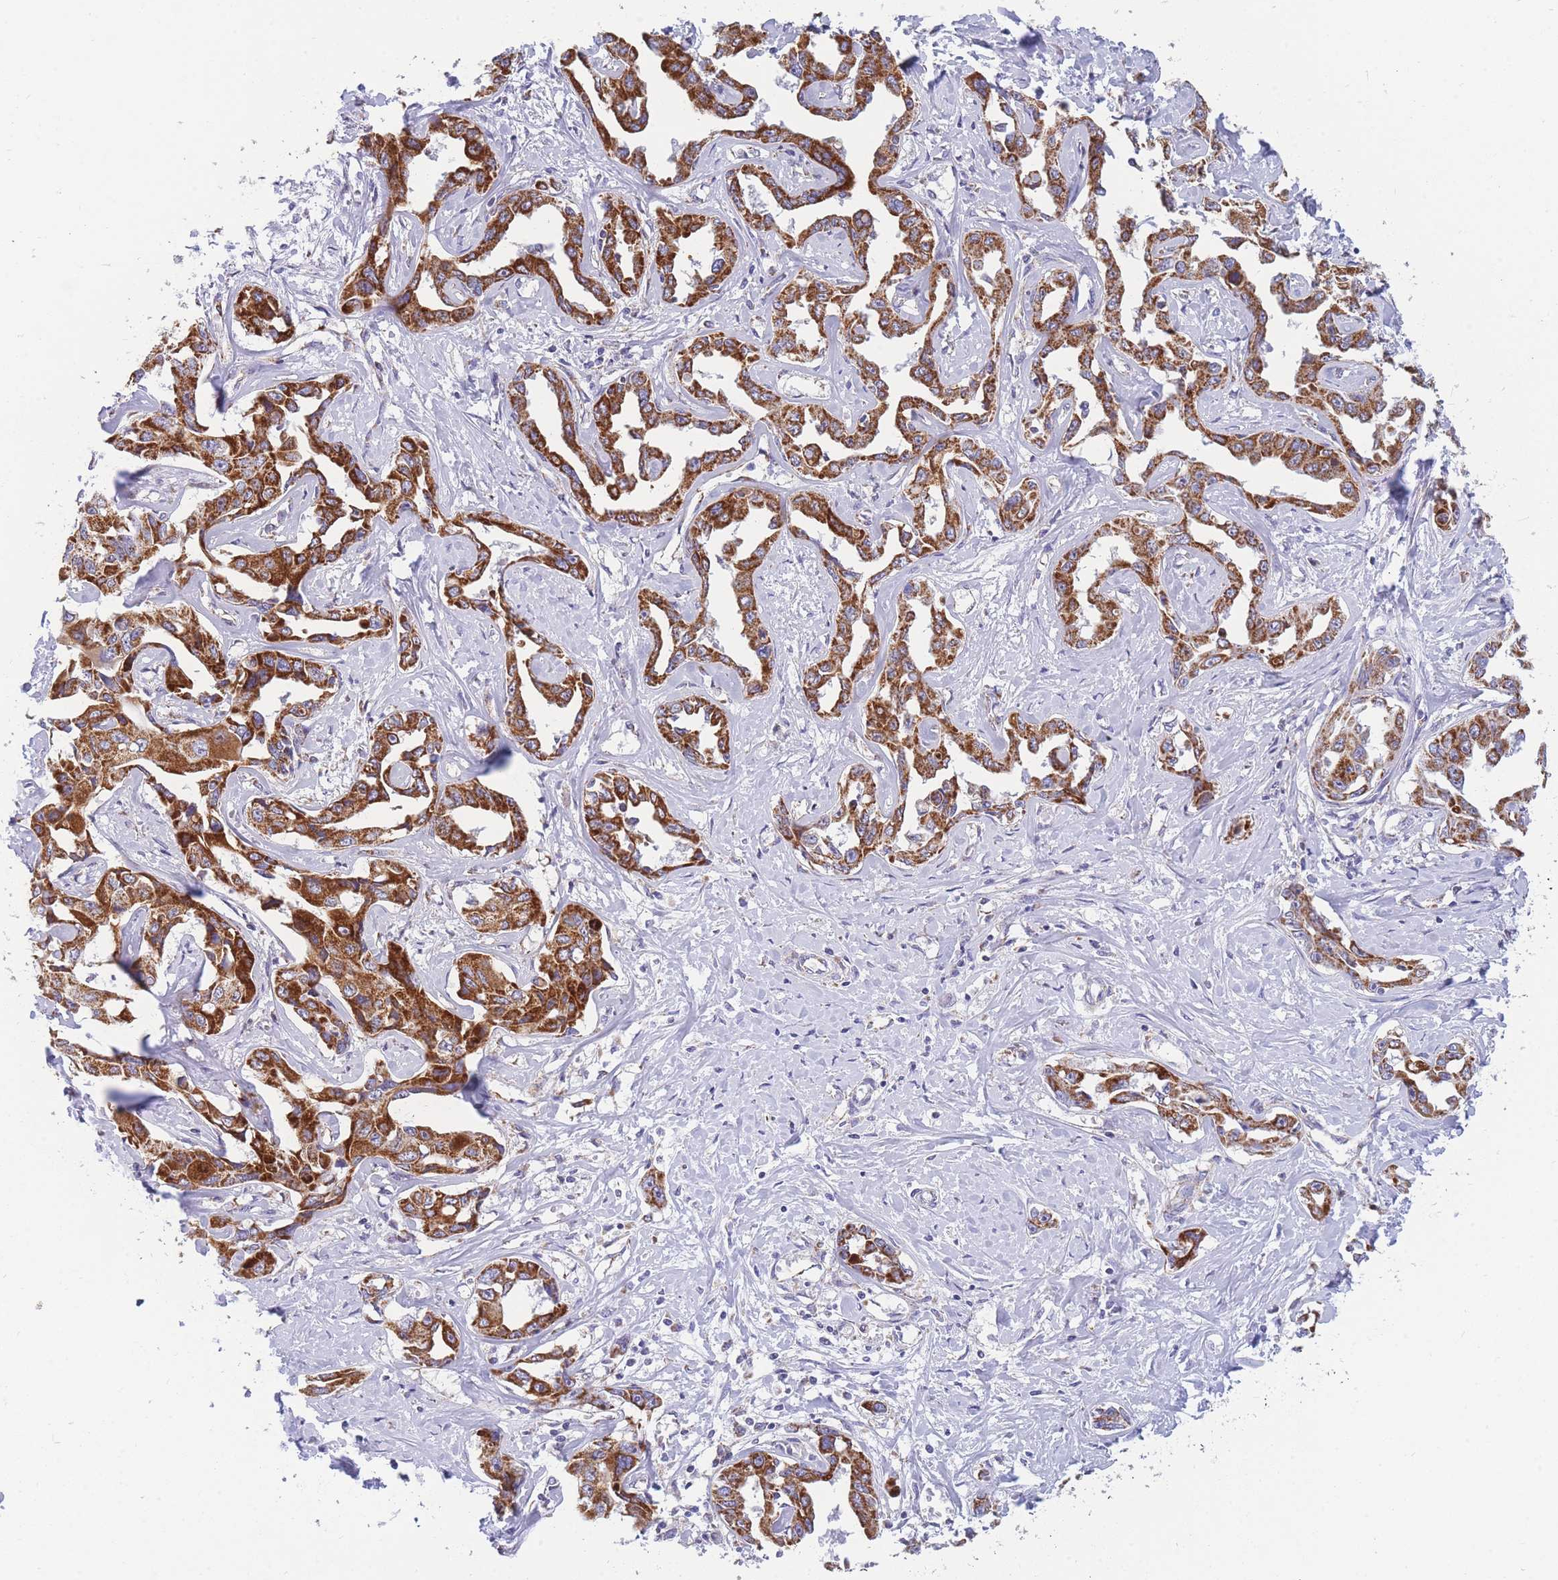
{"staining": {"intensity": "strong", "quantity": ">75%", "location": "cytoplasmic/membranous"}, "tissue": "liver cancer", "cell_type": "Tumor cells", "image_type": "cancer", "snomed": [{"axis": "morphology", "description": "Cholangiocarcinoma"}, {"axis": "topography", "description": "Liver"}], "caption": "Liver cancer (cholangiocarcinoma) stained for a protein displays strong cytoplasmic/membranous positivity in tumor cells.", "gene": "MRPS11", "patient": {"sex": "male", "age": 59}}